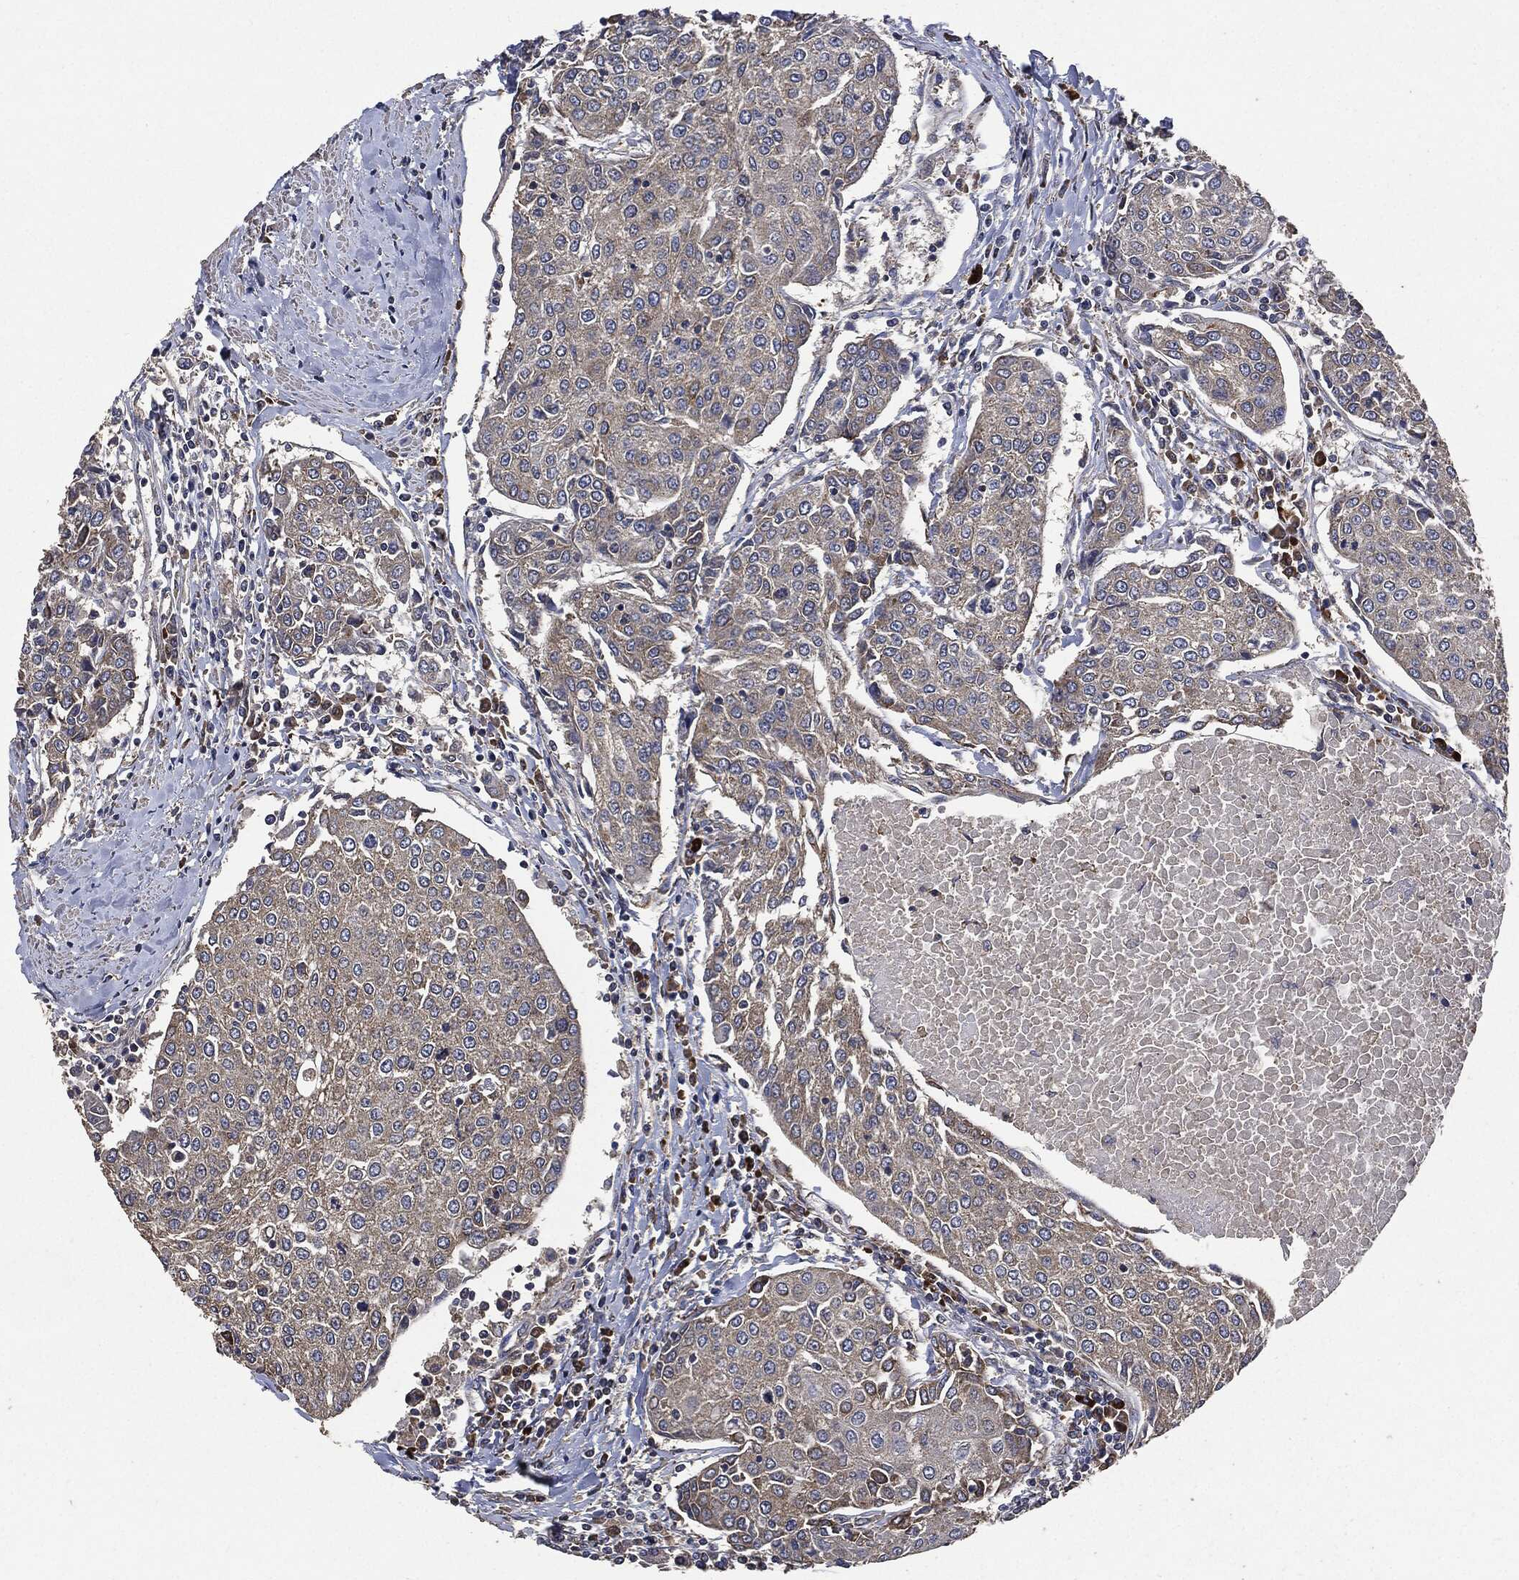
{"staining": {"intensity": "moderate", "quantity": "25%-75%", "location": "cytoplasmic/membranous"}, "tissue": "urothelial cancer", "cell_type": "Tumor cells", "image_type": "cancer", "snomed": [{"axis": "morphology", "description": "Urothelial carcinoma, High grade"}, {"axis": "topography", "description": "Urinary bladder"}], "caption": "A micrograph of human urothelial carcinoma (high-grade) stained for a protein shows moderate cytoplasmic/membranous brown staining in tumor cells. Nuclei are stained in blue.", "gene": "STK3", "patient": {"sex": "female", "age": 85}}